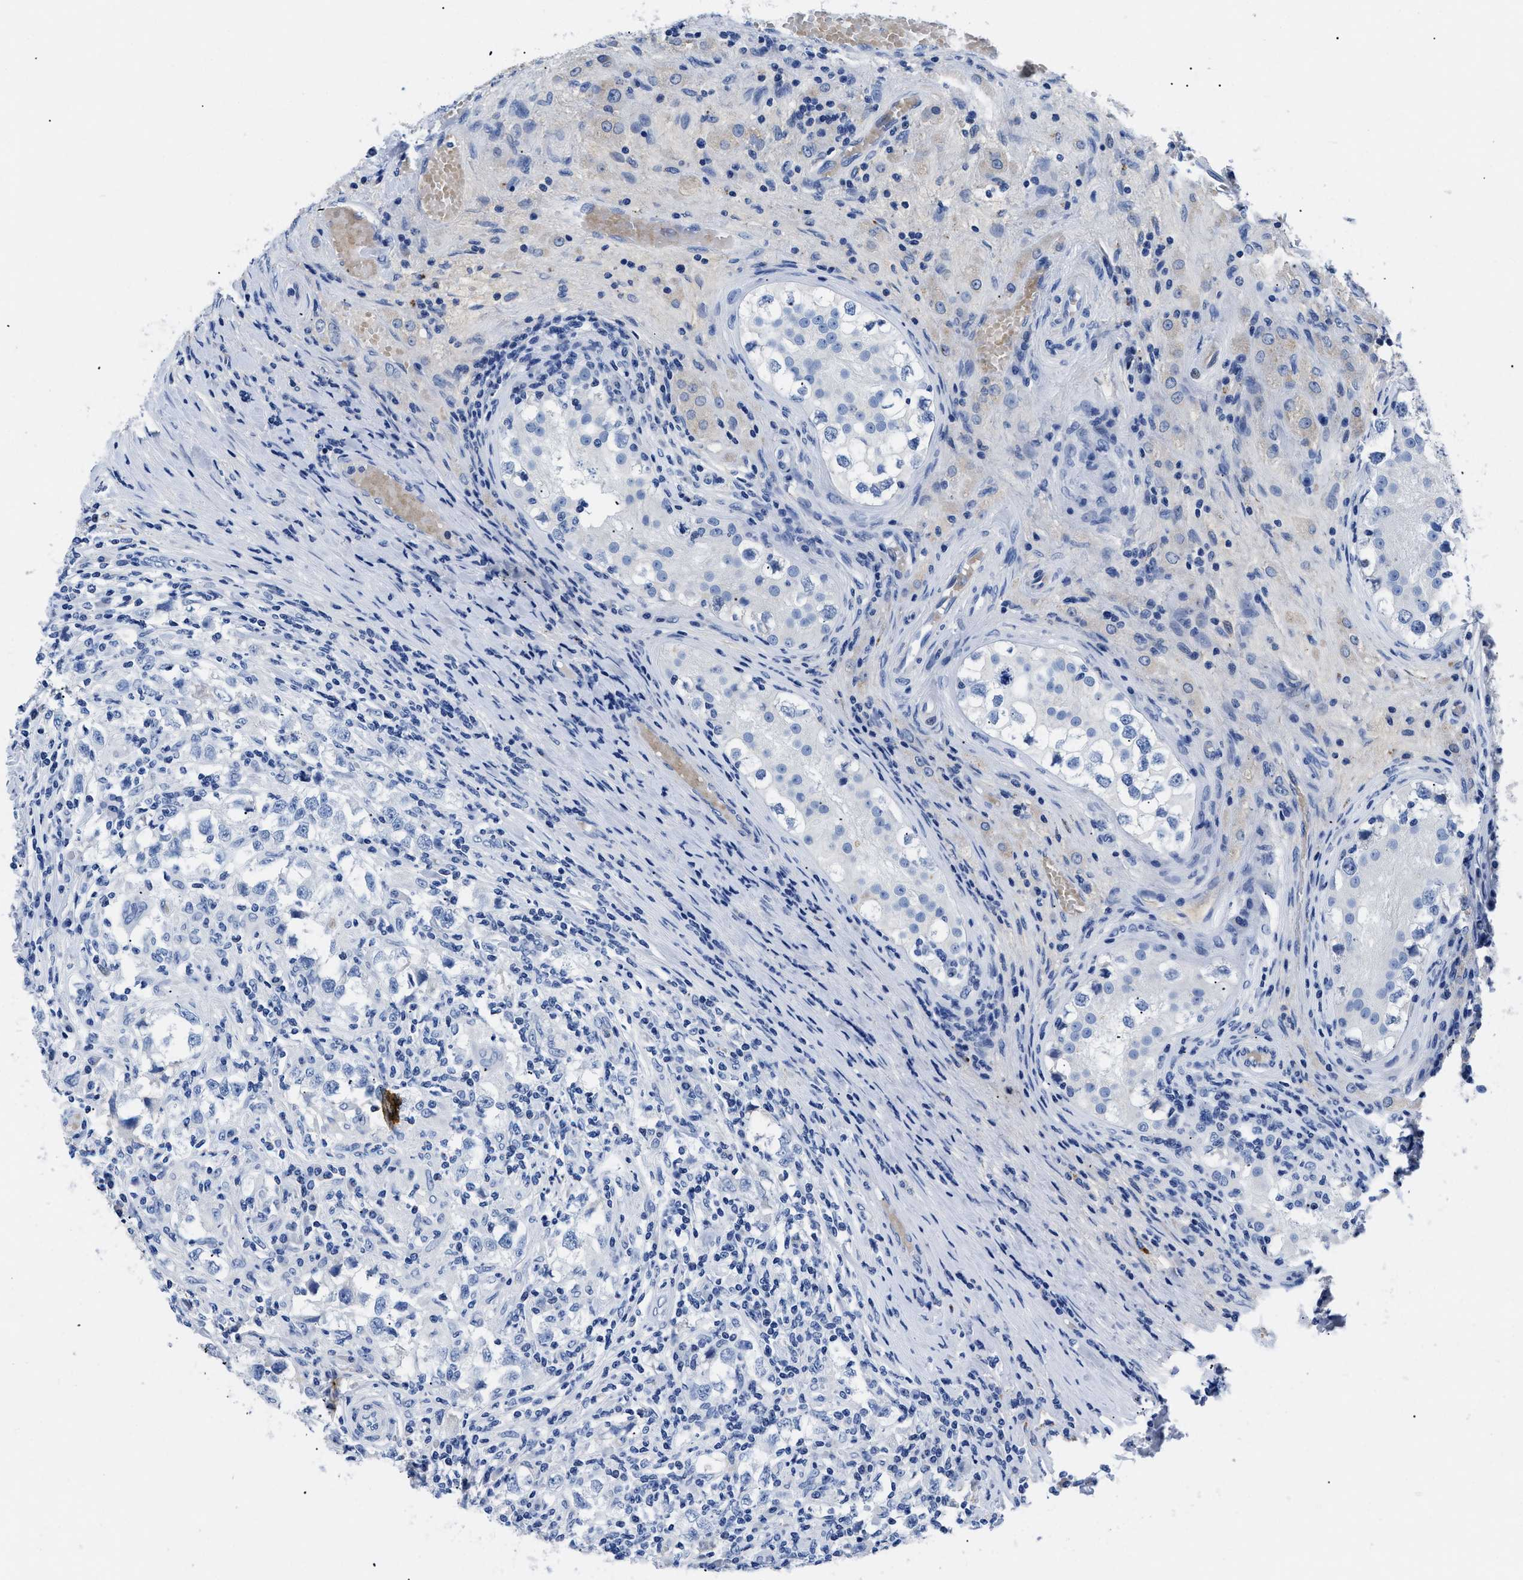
{"staining": {"intensity": "negative", "quantity": "none", "location": "none"}, "tissue": "testis cancer", "cell_type": "Tumor cells", "image_type": "cancer", "snomed": [{"axis": "morphology", "description": "Carcinoma, Embryonal, NOS"}, {"axis": "topography", "description": "Testis"}], "caption": "Tumor cells are negative for brown protein staining in testis cancer (embryonal carcinoma). (IHC, brightfield microscopy, high magnification).", "gene": "TMEM68", "patient": {"sex": "male", "age": 21}}